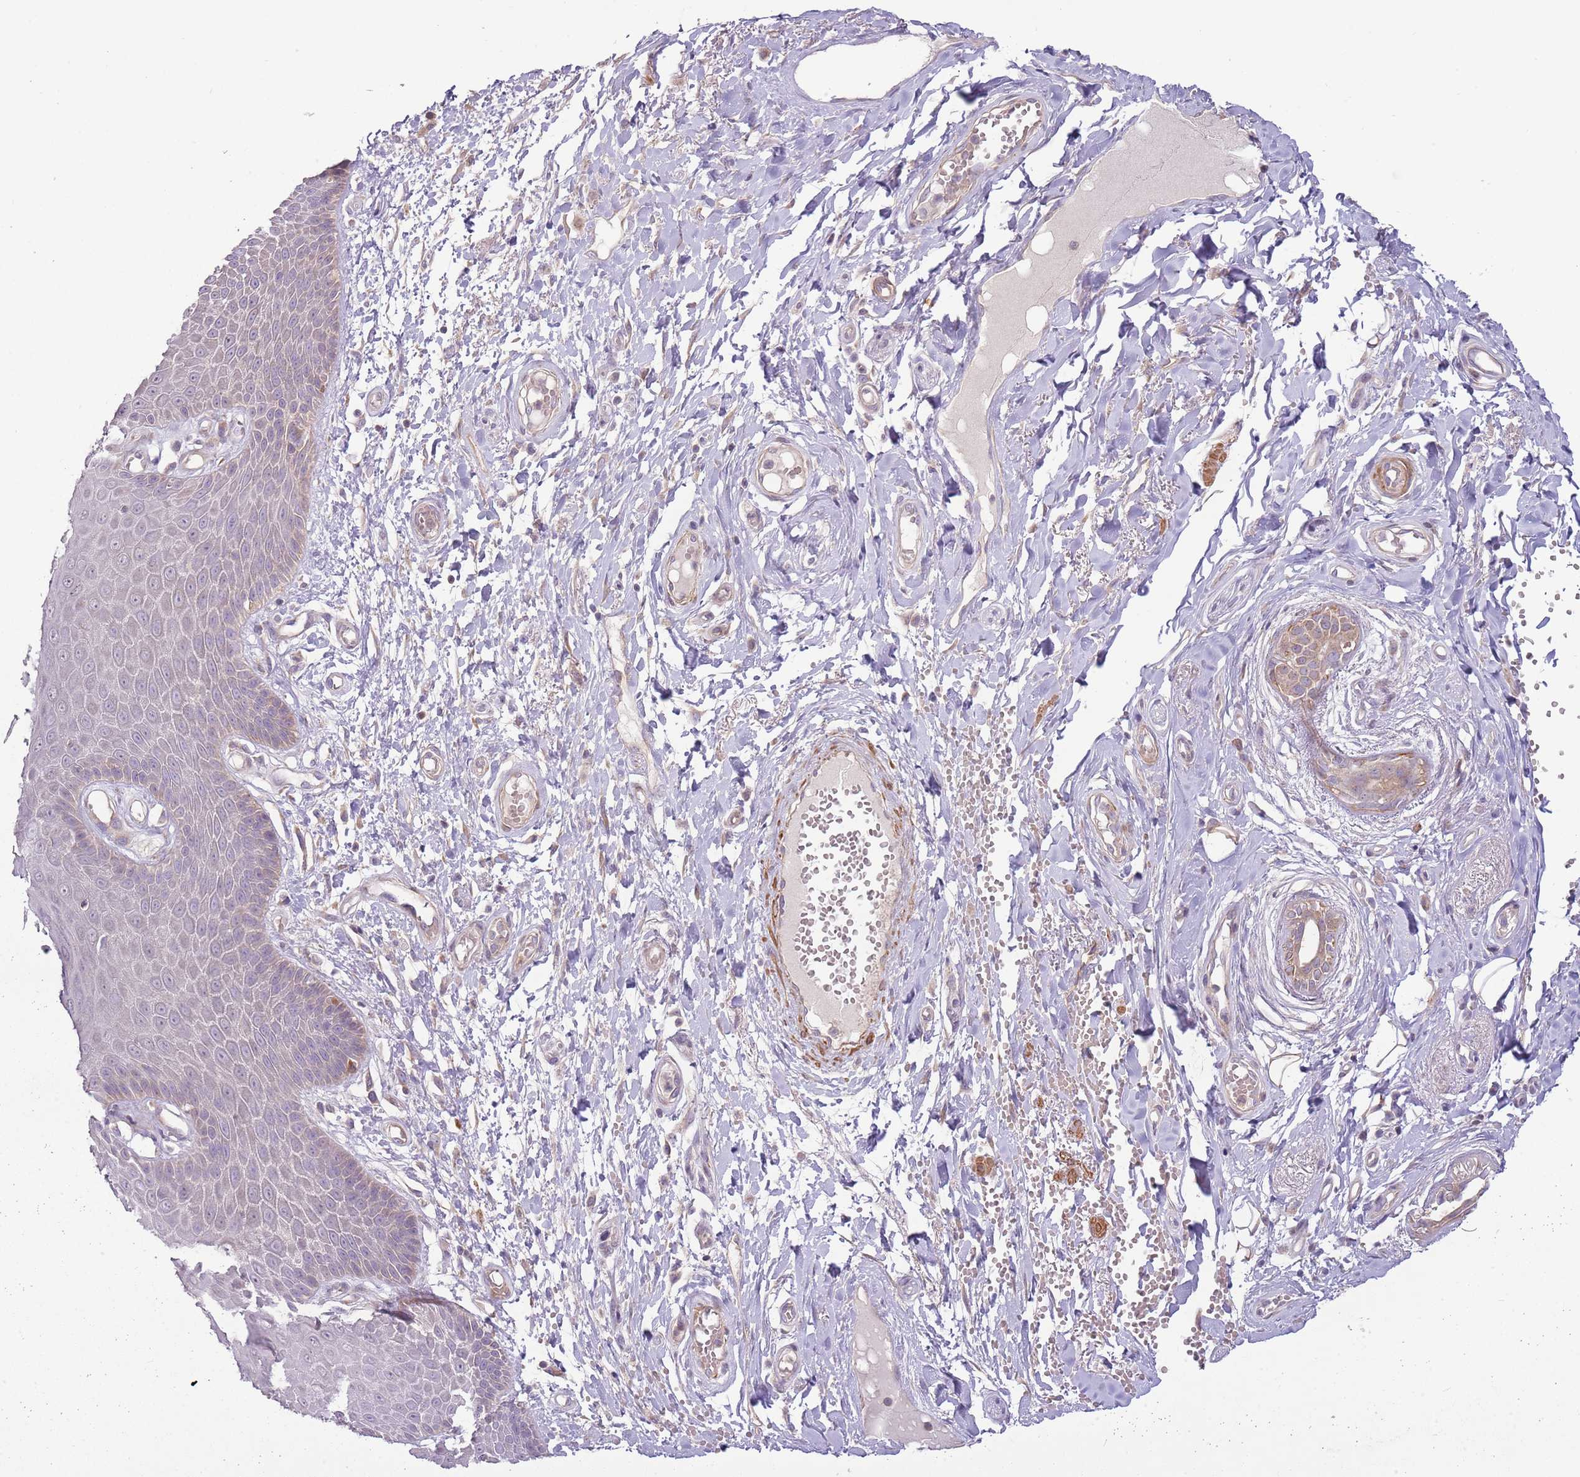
{"staining": {"intensity": "weak", "quantity": "<25%", "location": "cytoplasmic/membranous"}, "tissue": "skin", "cell_type": "Epidermal cells", "image_type": "normal", "snomed": [{"axis": "morphology", "description": "Normal tissue, NOS"}, {"axis": "topography", "description": "Anal"}], "caption": "High power microscopy histopathology image of an IHC photomicrograph of unremarkable skin, revealing no significant positivity in epidermal cells.", "gene": "DTD2", "patient": {"sex": "male", "age": 78}}